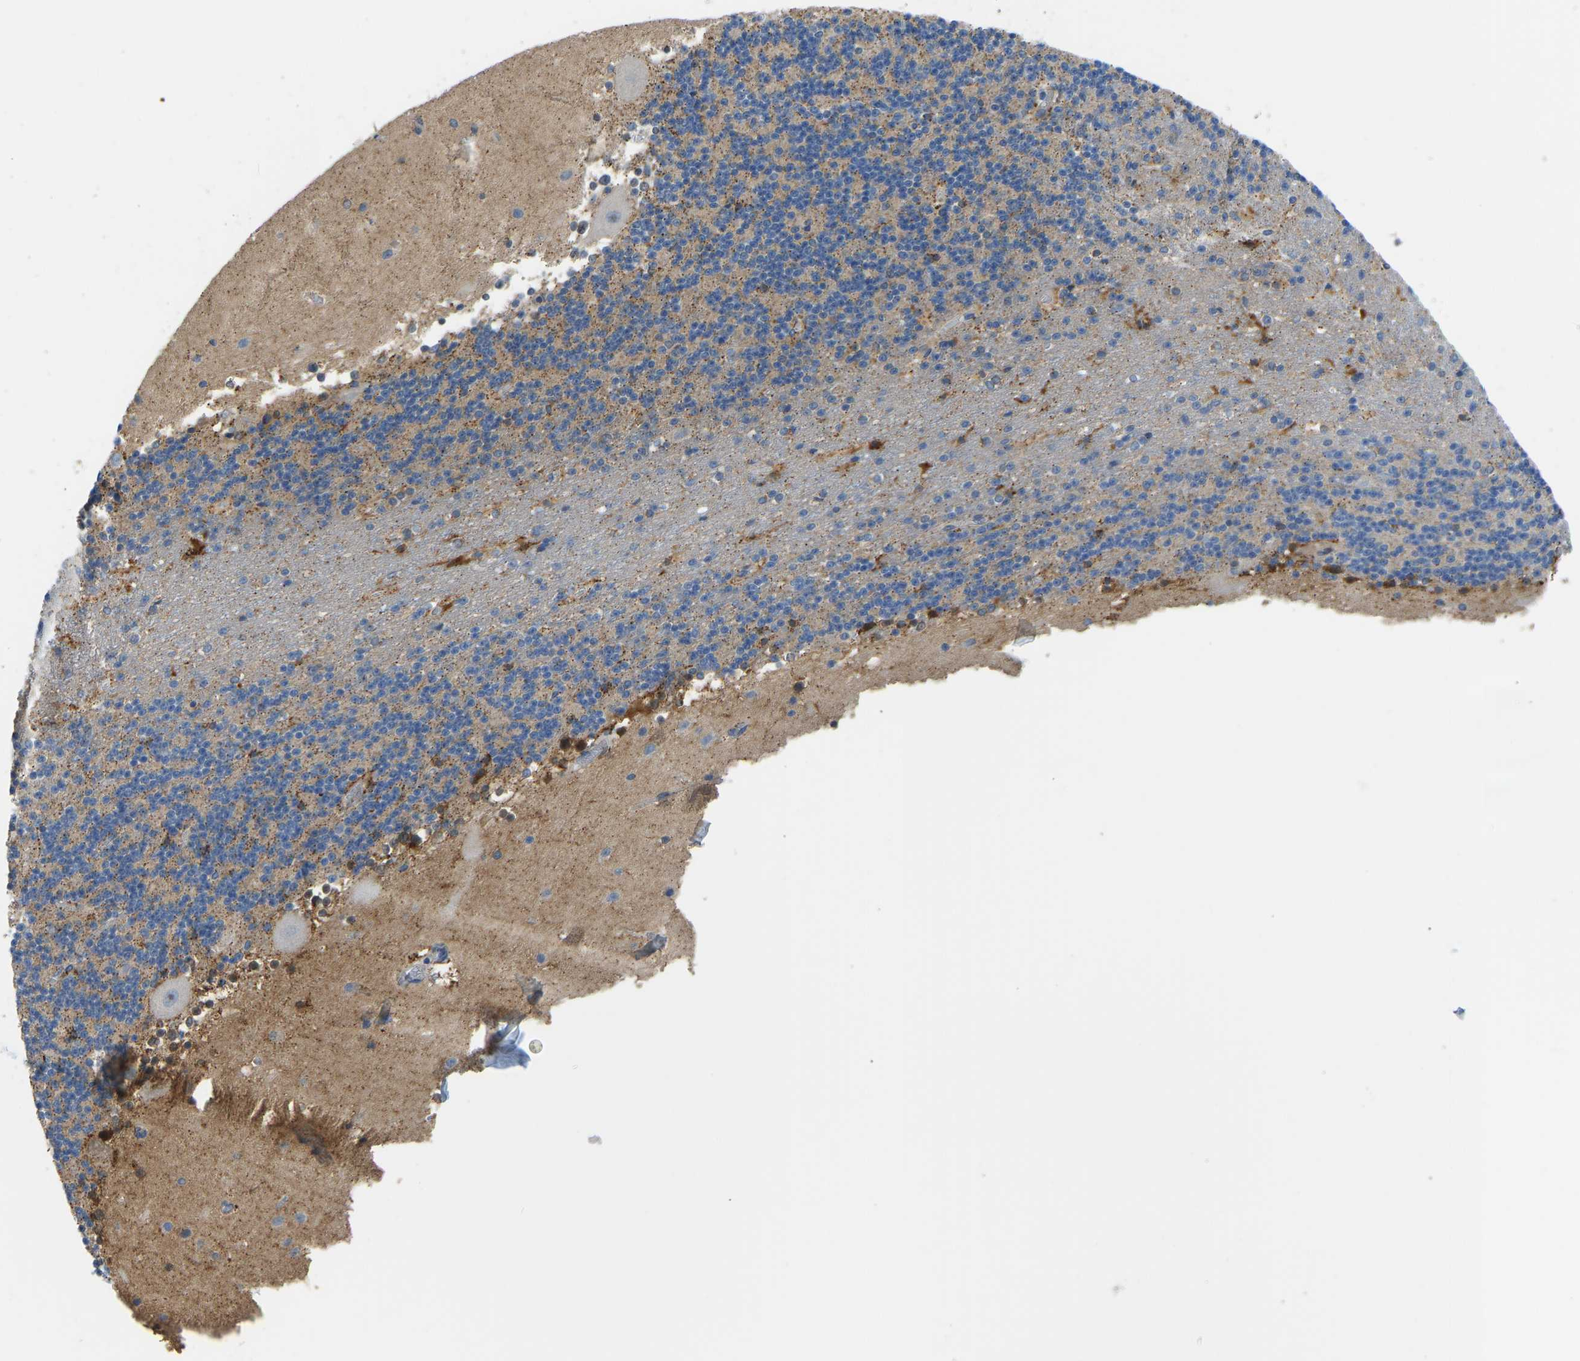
{"staining": {"intensity": "moderate", "quantity": ">75%", "location": "cytoplasmic/membranous"}, "tissue": "cerebellum", "cell_type": "Cells in granular layer", "image_type": "normal", "snomed": [{"axis": "morphology", "description": "Normal tissue, NOS"}, {"axis": "topography", "description": "Cerebellum"}], "caption": "Immunohistochemical staining of unremarkable cerebellum displays moderate cytoplasmic/membranous protein expression in approximately >75% of cells in granular layer. (Stains: DAB (3,3'-diaminobenzidine) in brown, nuclei in blue, Microscopy: brightfield microscopy at high magnification).", "gene": "RBP1", "patient": {"sex": "male", "age": 45}}